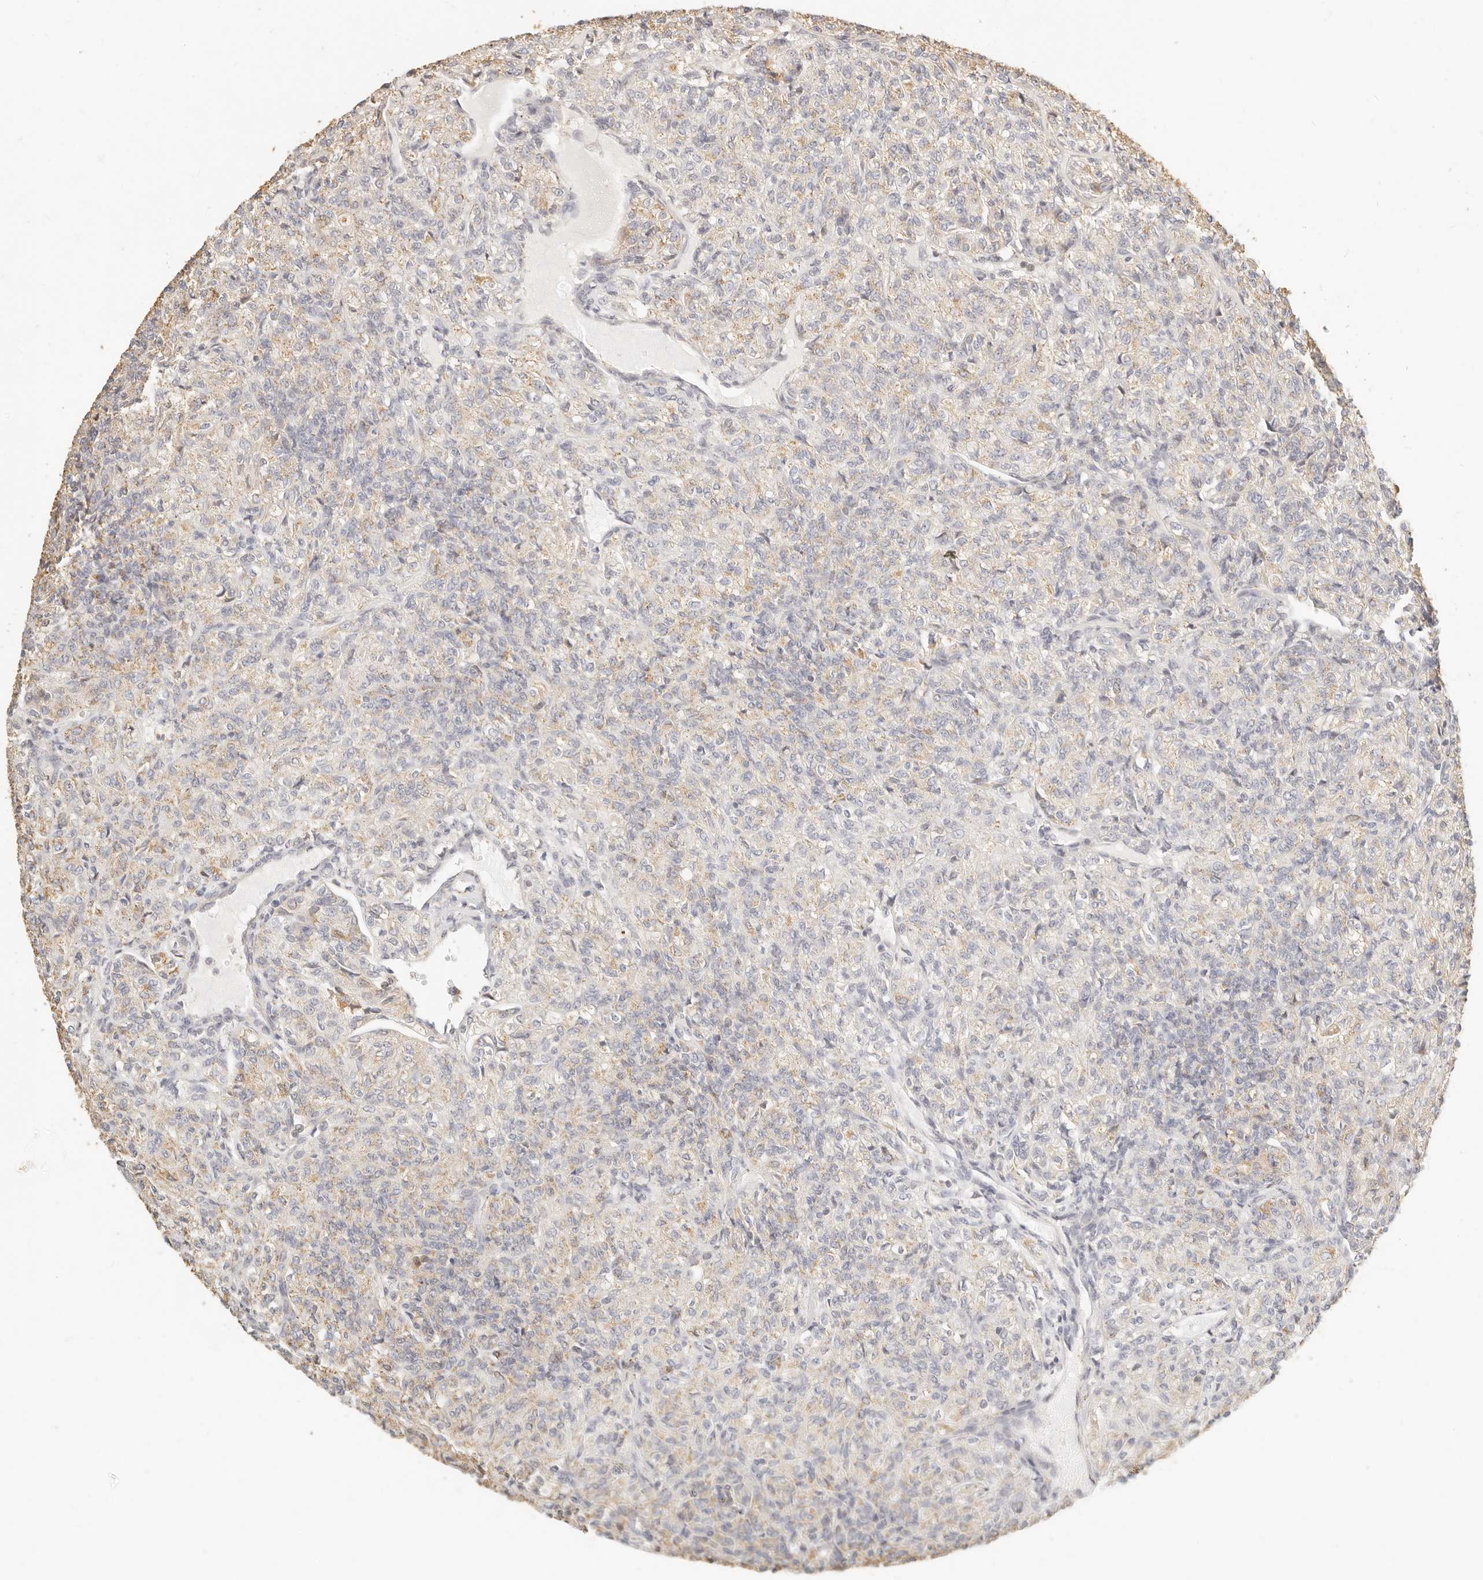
{"staining": {"intensity": "weak", "quantity": "25%-75%", "location": "cytoplasmic/membranous"}, "tissue": "renal cancer", "cell_type": "Tumor cells", "image_type": "cancer", "snomed": [{"axis": "morphology", "description": "Adenocarcinoma, NOS"}, {"axis": "topography", "description": "Kidney"}], "caption": "Immunohistochemistry staining of renal cancer, which displays low levels of weak cytoplasmic/membranous expression in approximately 25%-75% of tumor cells indicating weak cytoplasmic/membranous protein expression. The staining was performed using DAB (brown) for protein detection and nuclei were counterstained in hematoxylin (blue).", "gene": "CNMD", "patient": {"sex": "male", "age": 77}}